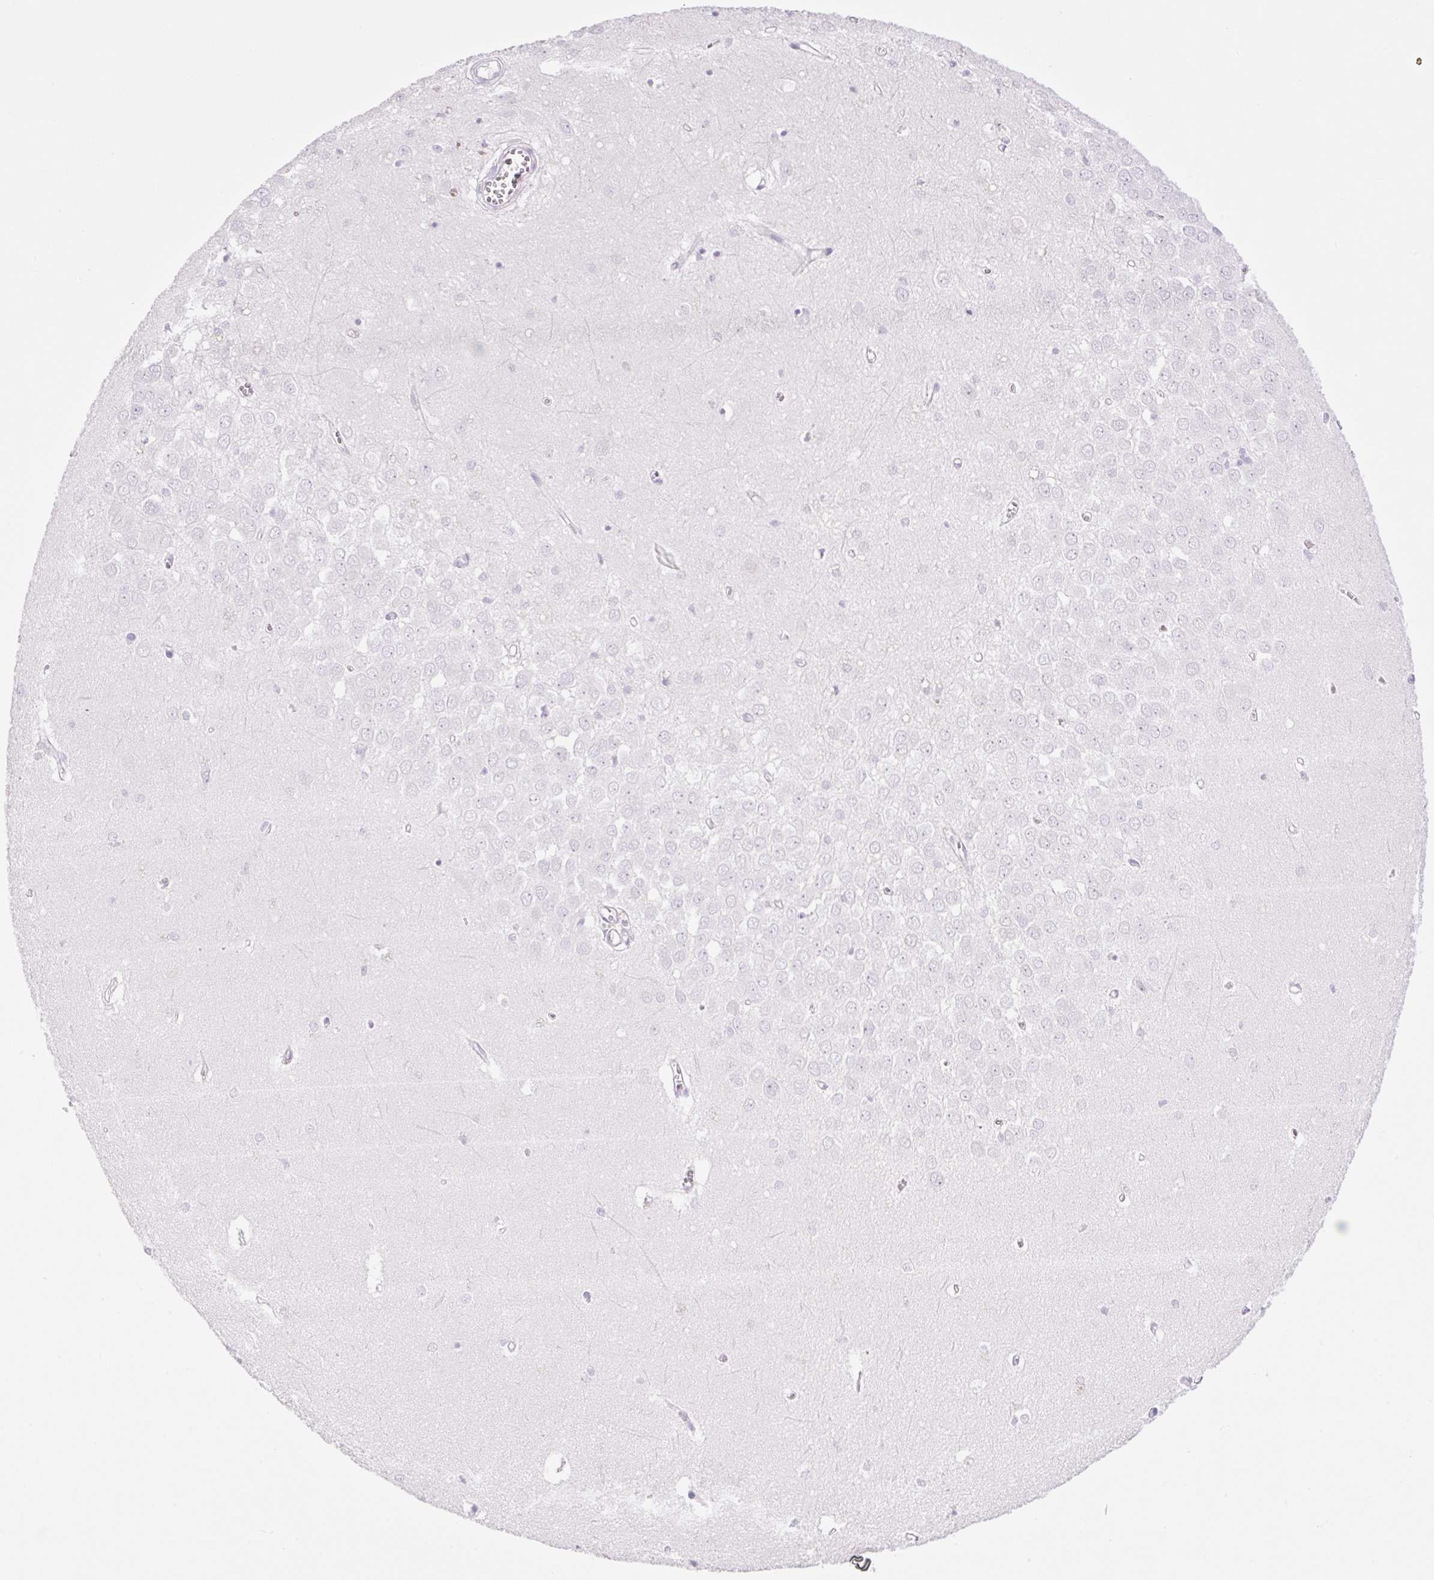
{"staining": {"intensity": "negative", "quantity": "none", "location": "none"}, "tissue": "hippocampus", "cell_type": "Glial cells", "image_type": "normal", "snomed": [{"axis": "morphology", "description": "Normal tissue, NOS"}, {"axis": "topography", "description": "Hippocampus"}], "caption": "The immunohistochemistry (IHC) micrograph has no significant expression in glial cells of hippocampus.", "gene": "PALM3", "patient": {"sex": "female", "age": 64}}